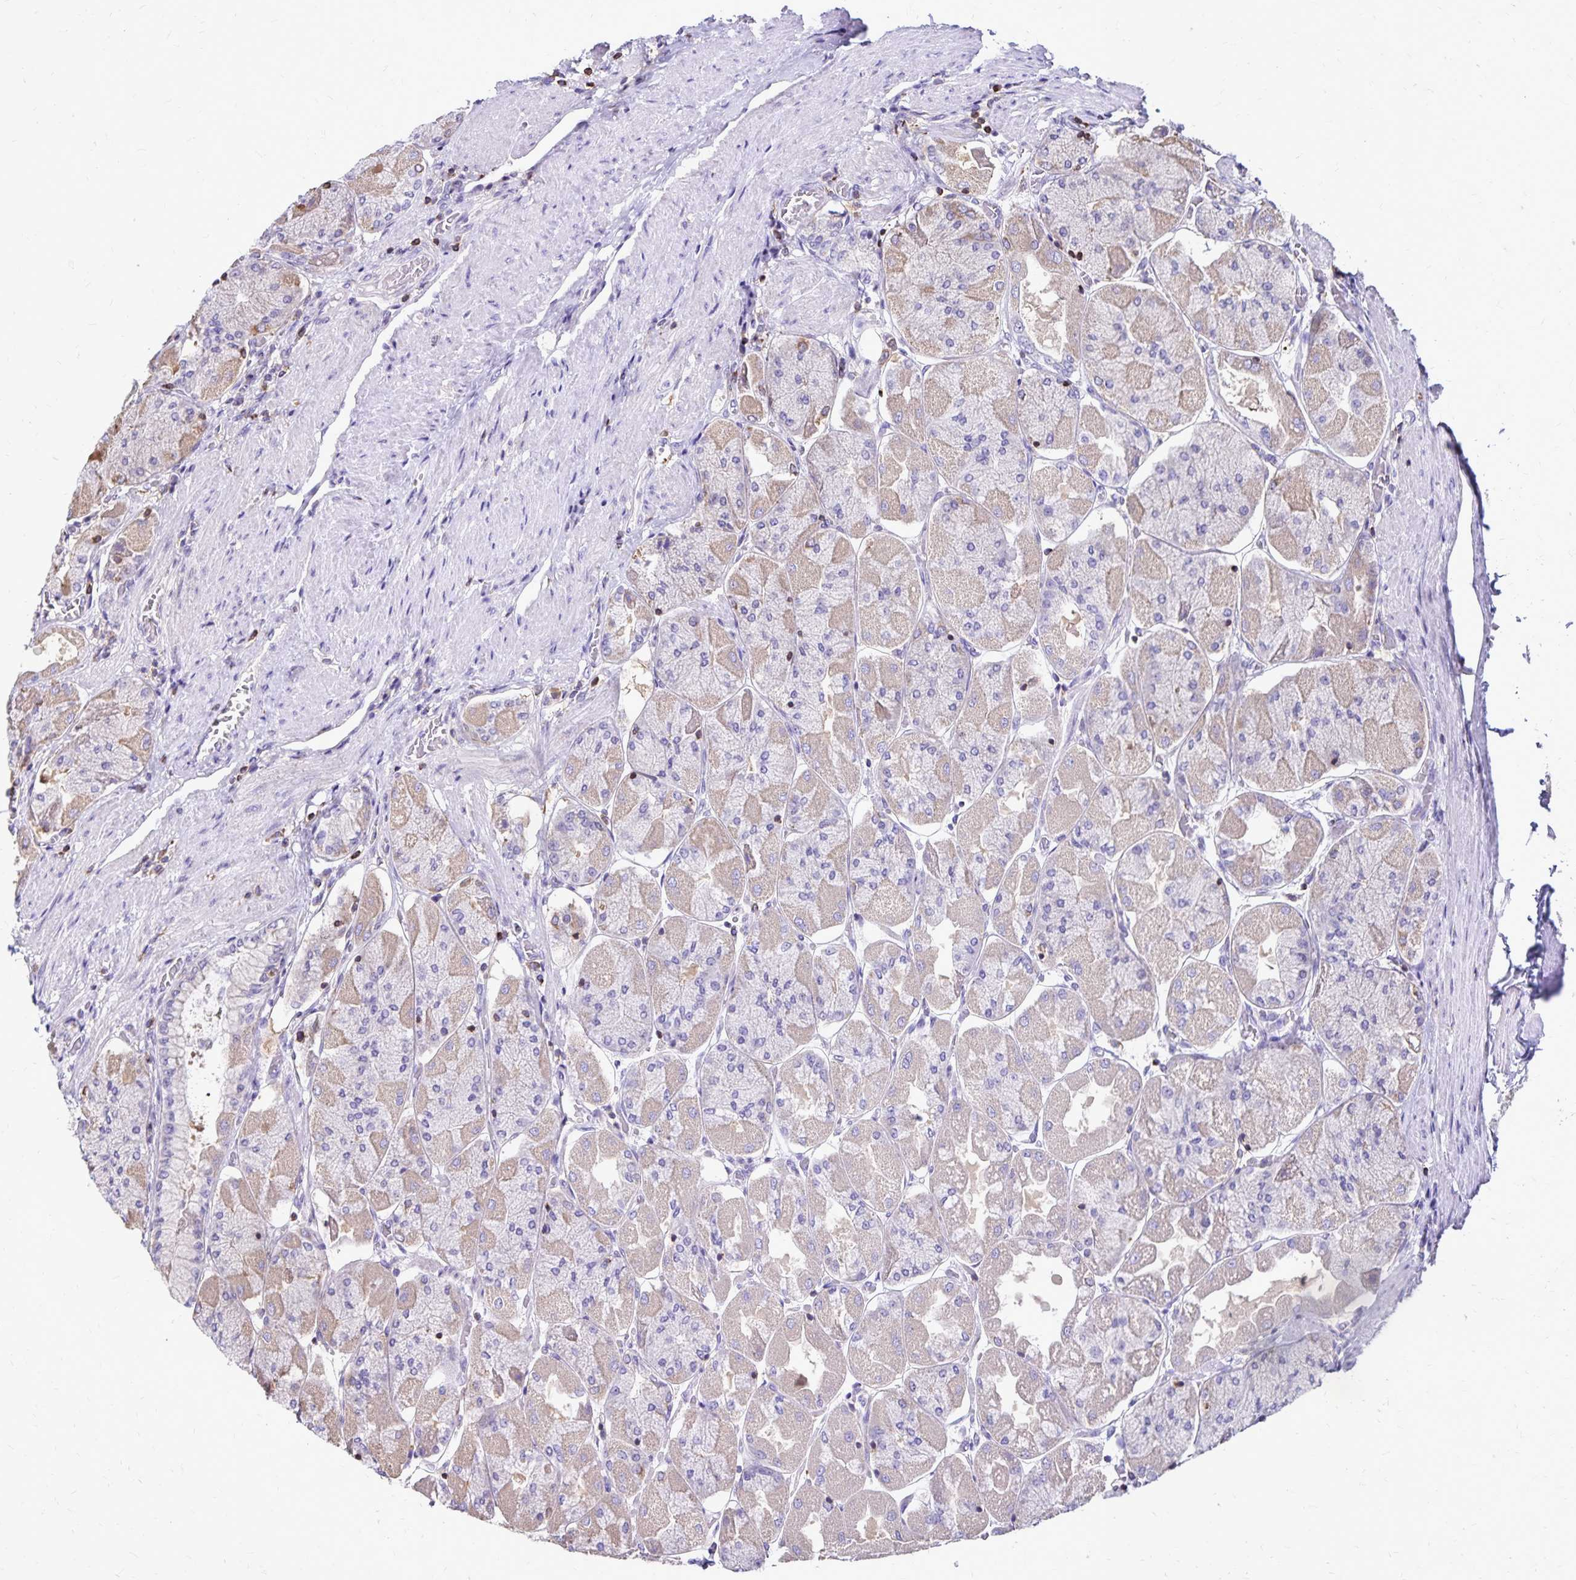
{"staining": {"intensity": "moderate", "quantity": "25%-75%", "location": "cytoplasmic/membranous"}, "tissue": "stomach", "cell_type": "Glandular cells", "image_type": "normal", "snomed": [{"axis": "morphology", "description": "Normal tissue, NOS"}, {"axis": "topography", "description": "Stomach"}], "caption": "Immunohistochemical staining of normal human stomach demonstrates medium levels of moderate cytoplasmic/membranous positivity in approximately 25%-75% of glandular cells. (Brightfield microscopy of DAB IHC at high magnification).", "gene": "NAGPA", "patient": {"sex": "female", "age": 61}}